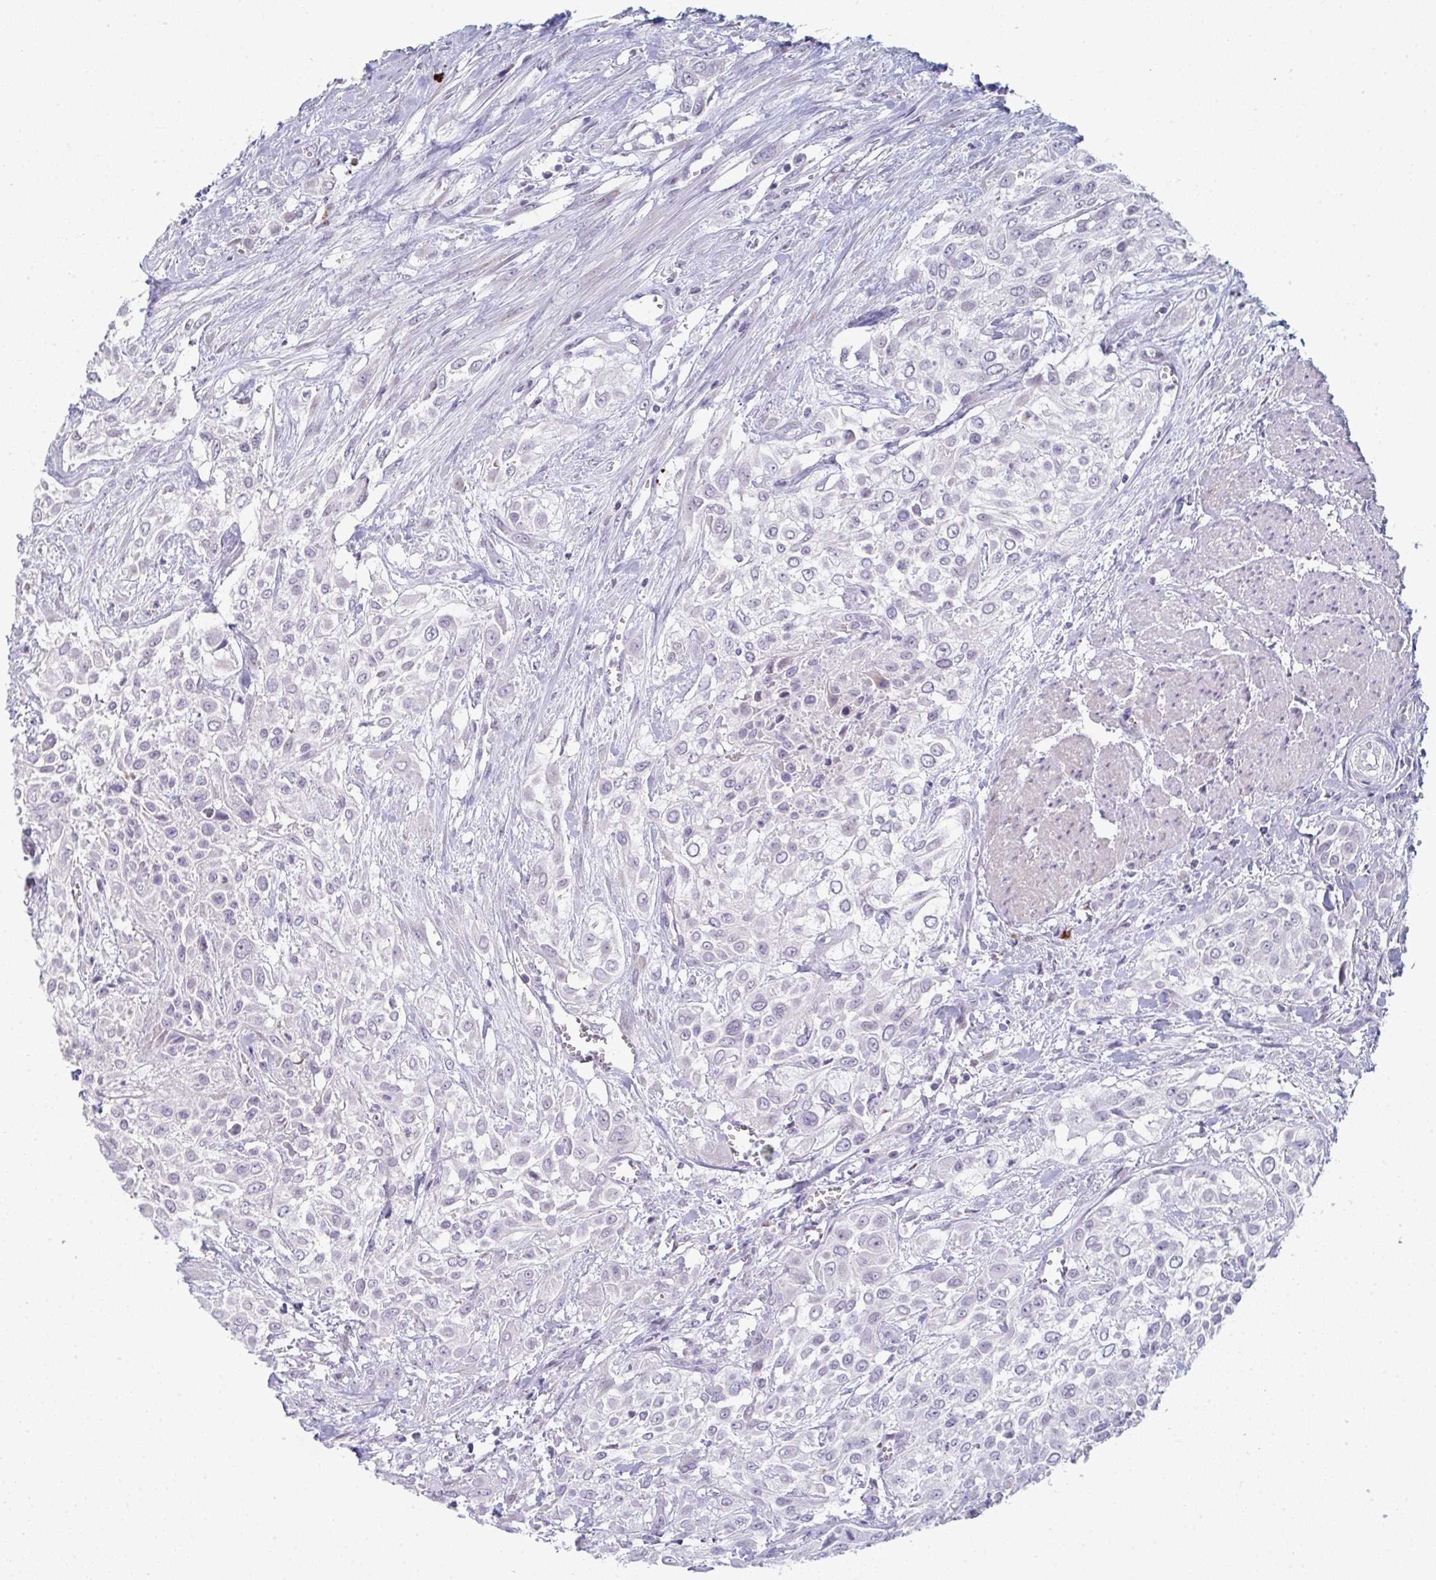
{"staining": {"intensity": "negative", "quantity": "none", "location": "none"}, "tissue": "urothelial cancer", "cell_type": "Tumor cells", "image_type": "cancer", "snomed": [{"axis": "morphology", "description": "Urothelial carcinoma, High grade"}, {"axis": "topography", "description": "Urinary bladder"}], "caption": "A high-resolution photomicrograph shows immunohistochemistry staining of urothelial cancer, which reveals no significant staining in tumor cells. (Immunohistochemistry (ihc), brightfield microscopy, high magnification).", "gene": "A1CF", "patient": {"sex": "male", "age": 57}}